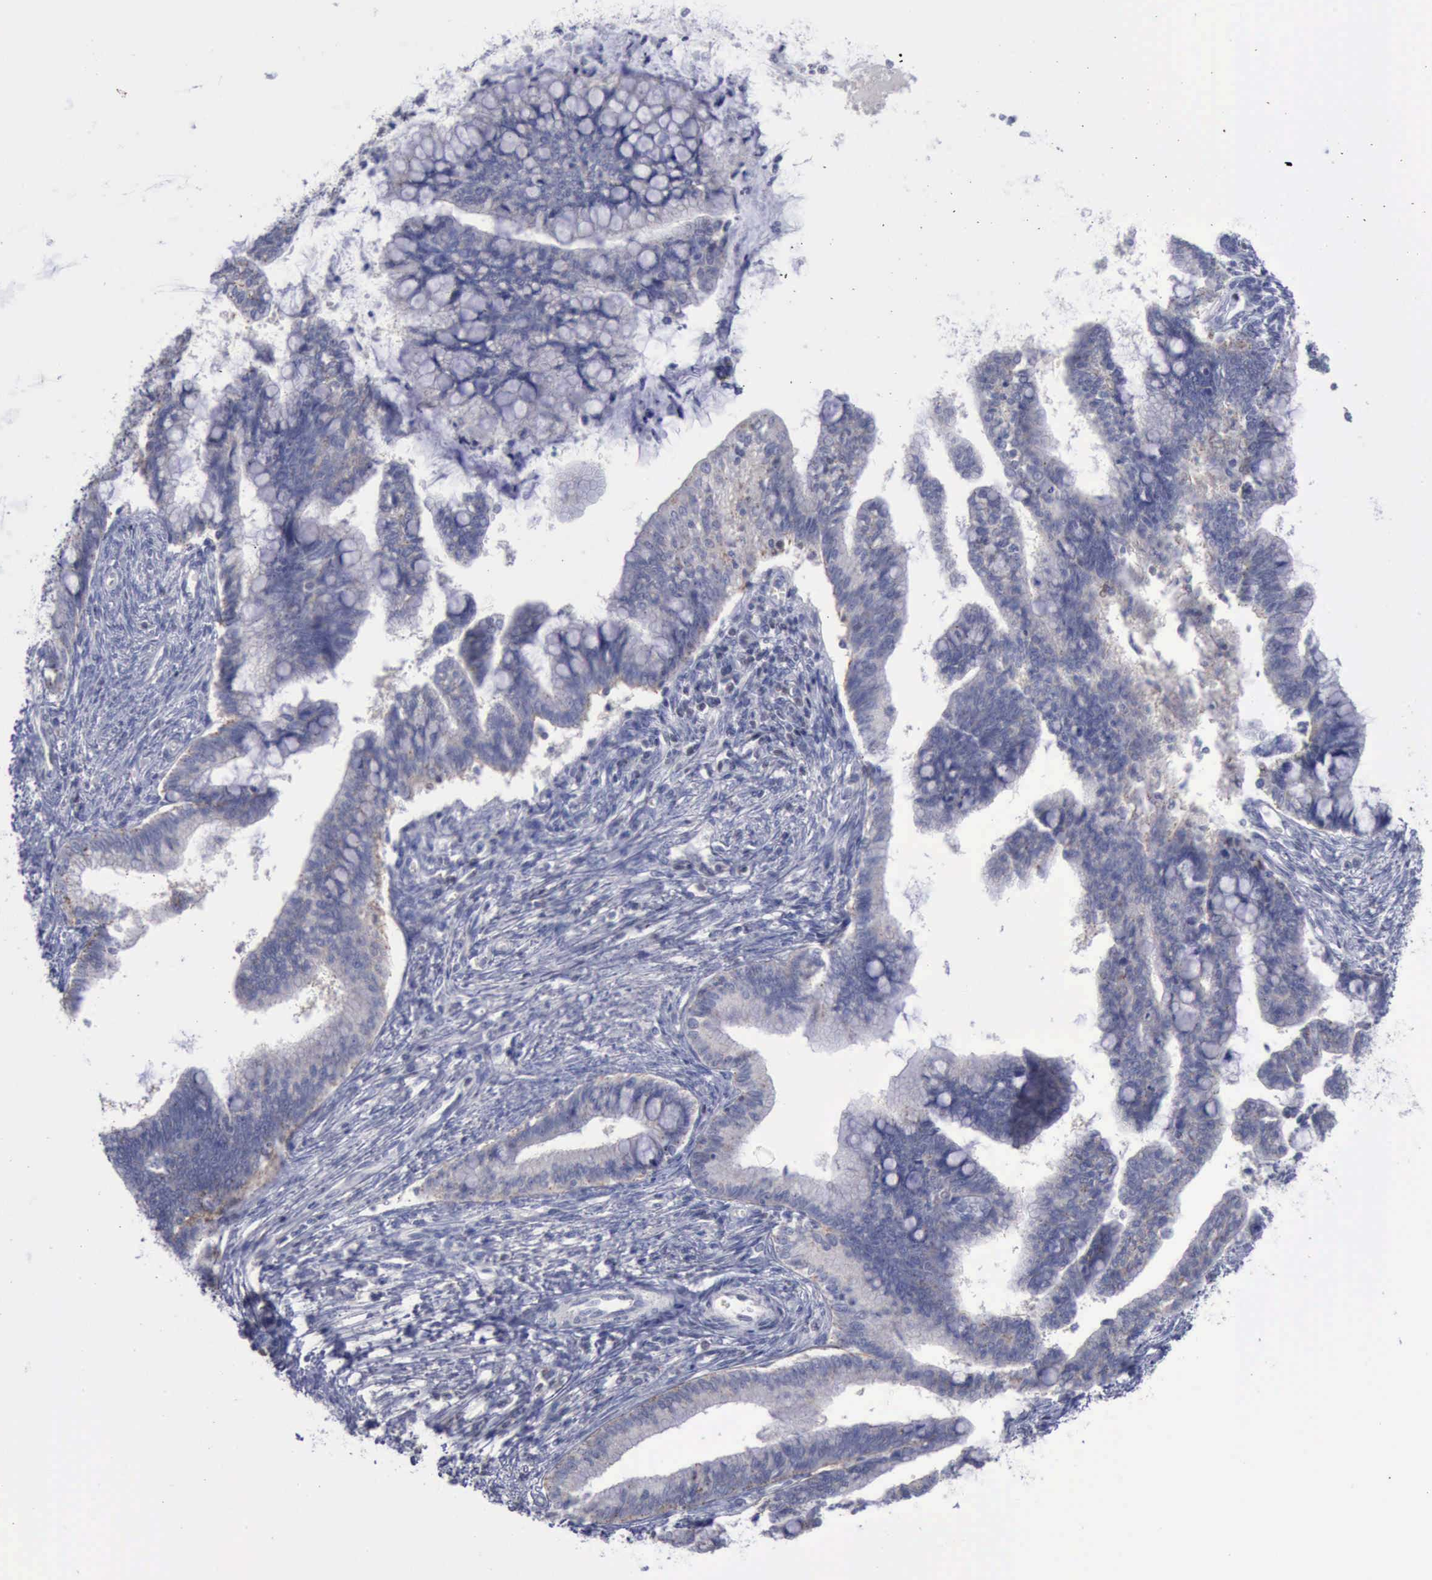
{"staining": {"intensity": "negative", "quantity": "none", "location": "none"}, "tissue": "cervical cancer", "cell_type": "Tumor cells", "image_type": "cancer", "snomed": [{"axis": "morphology", "description": "Adenocarcinoma, NOS"}, {"axis": "topography", "description": "Cervix"}], "caption": "Tumor cells show no significant protein positivity in adenocarcinoma (cervical).", "gene": "SATB2", "patient": {"sex": "female", "age": 36}}